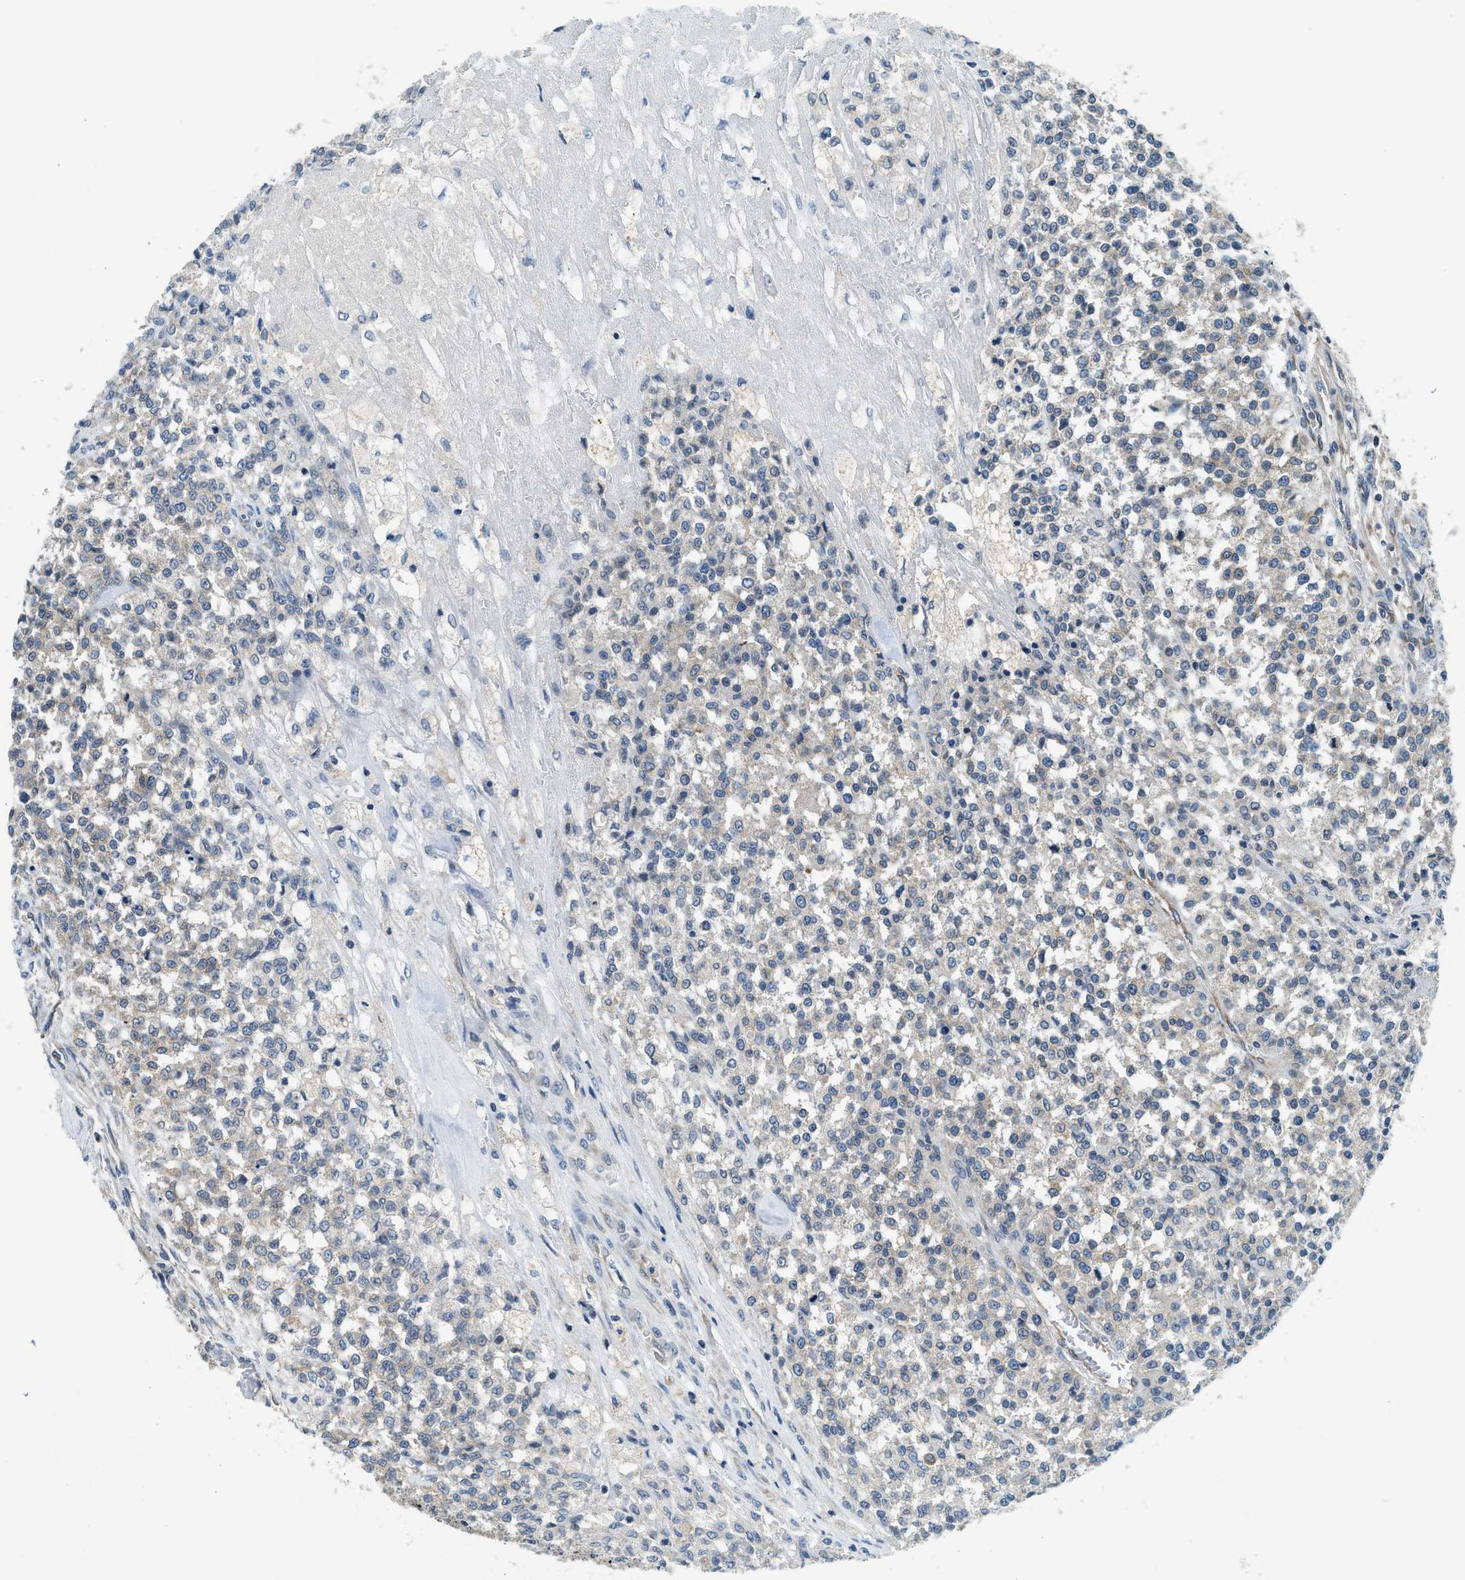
{"staining": {"intensity": "negative", "quantity": "none", "location": "none"}, "tissue": "testis cancer", "cell_type": "Tumor cells", "image_type": "cancer", "snomed": [{"axis": "morphology", "description": "Seminoma, NOS"}, {"axis": "topography", "description": "Testis"}], "caption": "DAB (3,3'-diaminobenzidine) immunohistochemical staining of human testis cancer exhibits no significant staining in tumor cells.", "gene": "BCAP31", "patient": {"sex": "male", "age": 59}}